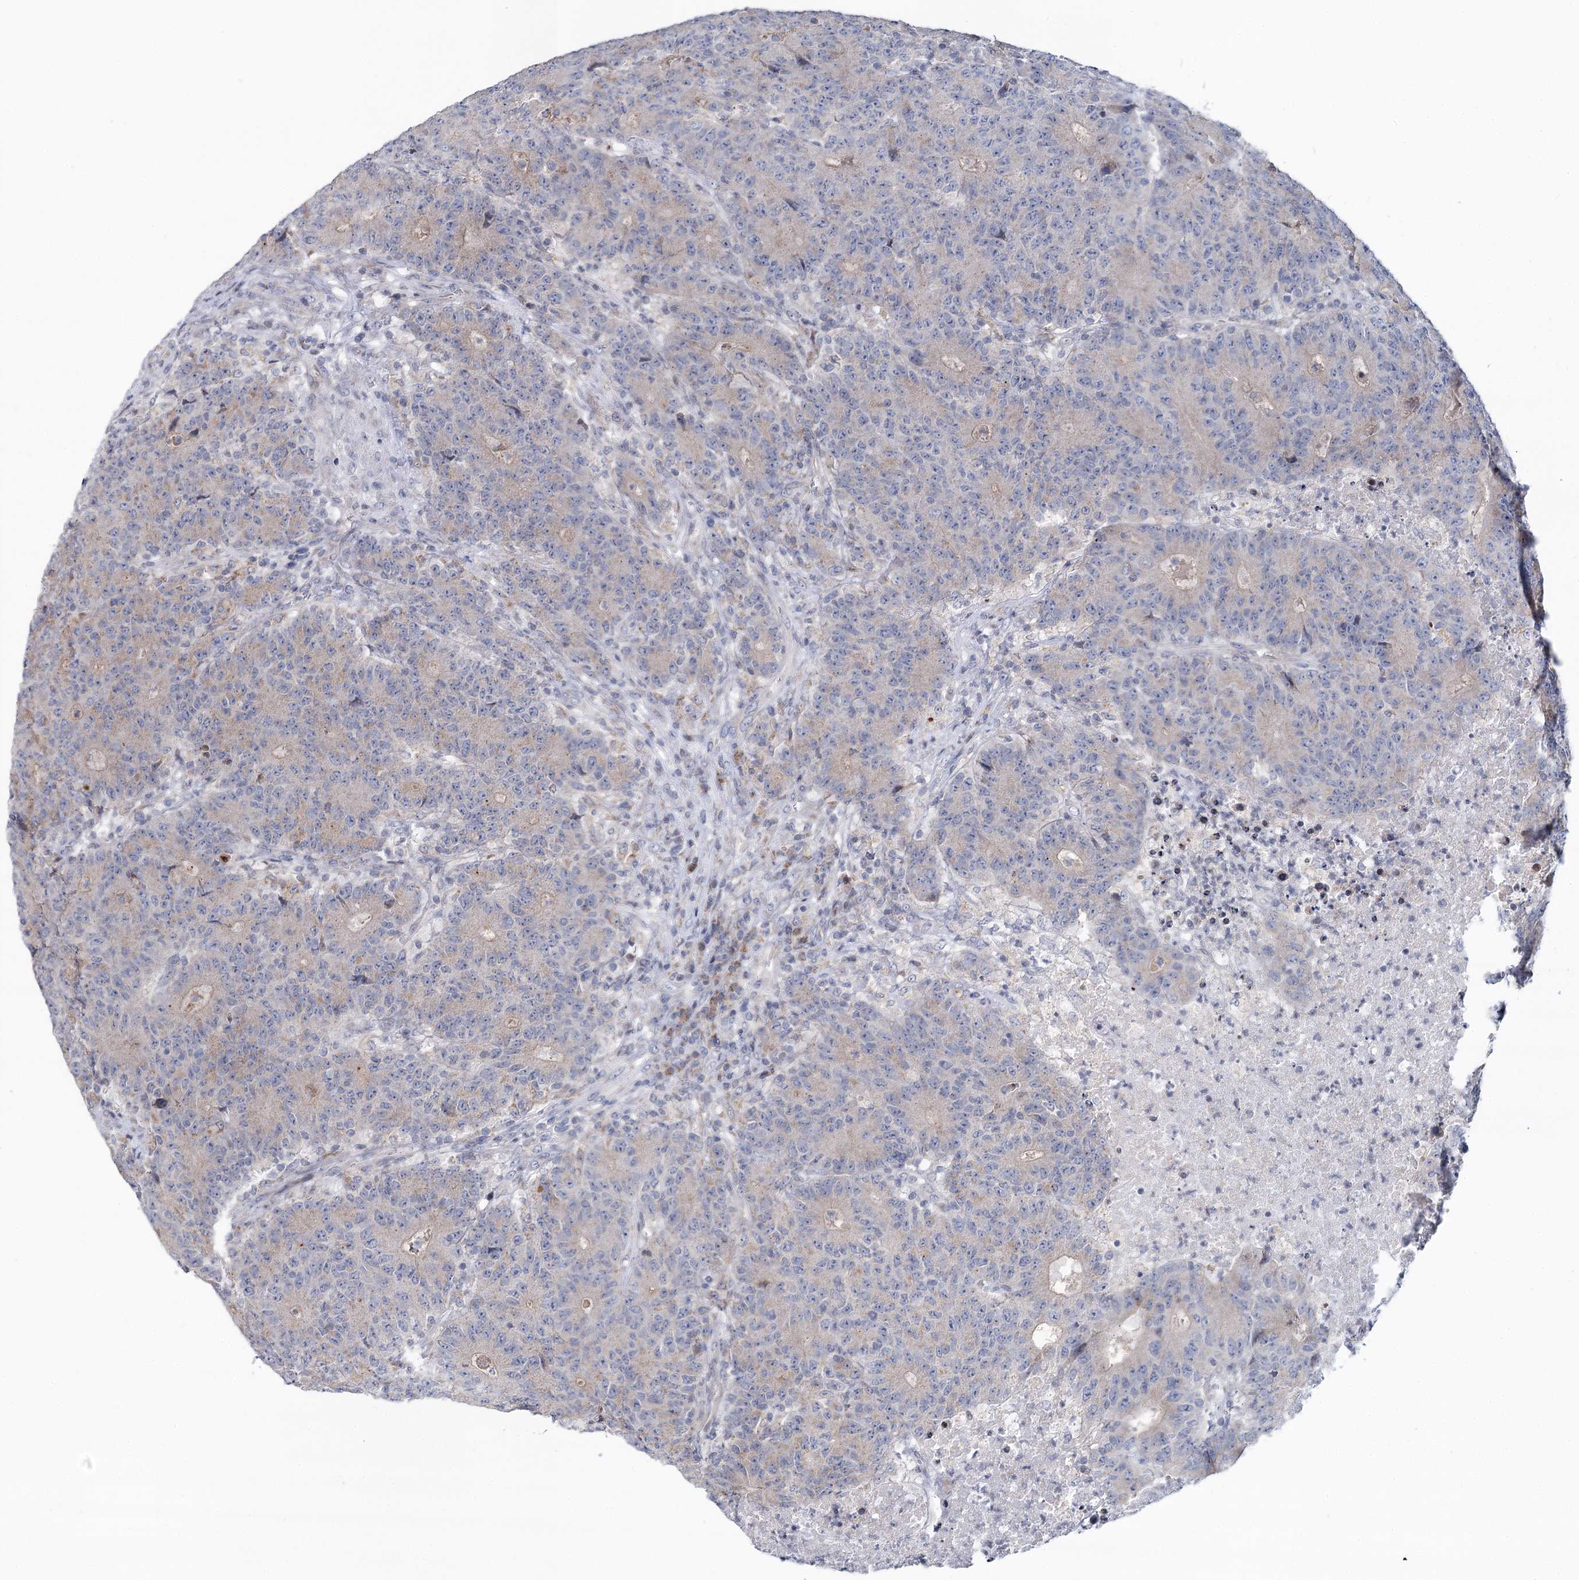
{"staining": {"intensity": "negative", "quantity": "none", "location": "none"}, "tissue": "colorectal cancer", "cell_type": "Tumor cells", "image_type": "cancer", "snomed": [{"axis": "morphology", "description": "Adenocarcinoma, NOS"}, {"axis": "topography", "description": "Colon"}], "caption": "Immunohistochemistry photomicrograph of human colorectal adenocarcinoma stained for a protein (brown), which demonstrates no staining in tumor cells.", "gene": "PTGR1", "patient": {"sex": "female", "age": 75}}